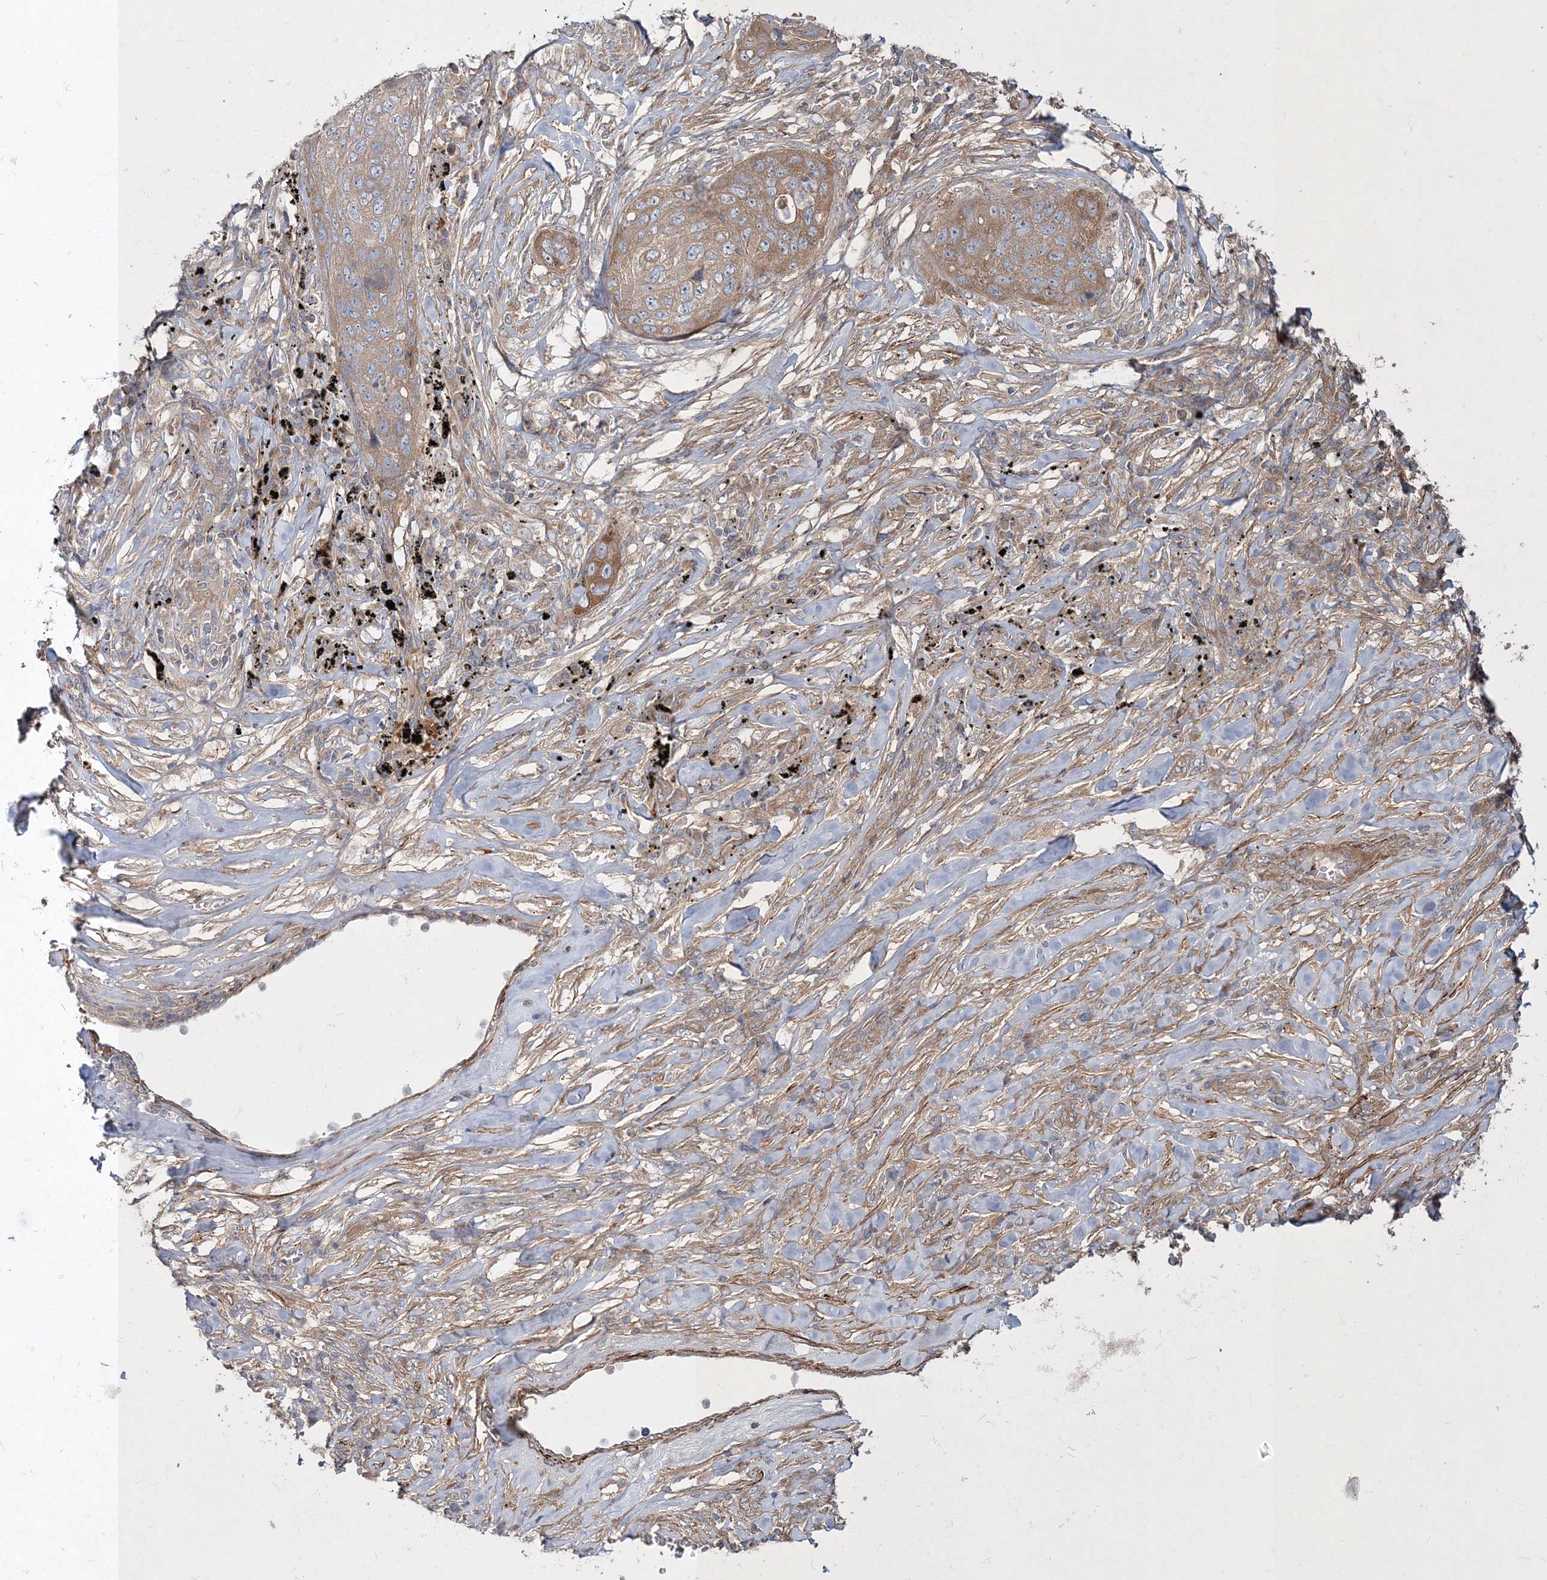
{"staining": {"intensity": "moderate", "quantity": ">75%", "location": "cytoplasmic/membranous"}, "tissue": "lung cancer", "cell_type": "Tumor cells", "image_type": "cancer", "snomed": [{"axis": "morphology", "description": "Squamous cell carcinoma, NOS"}, {"axis": "topography", "description": "Lung"}], "caption": "Lung squamous cell carcinoma was stained to show a protein in brown. There is medium levels of moderate cytoplasmic/membranous staining in about >75% of tumor cells.", "gene": "ZSWIM6", "patient": {"sex": "female", "age": 63}}